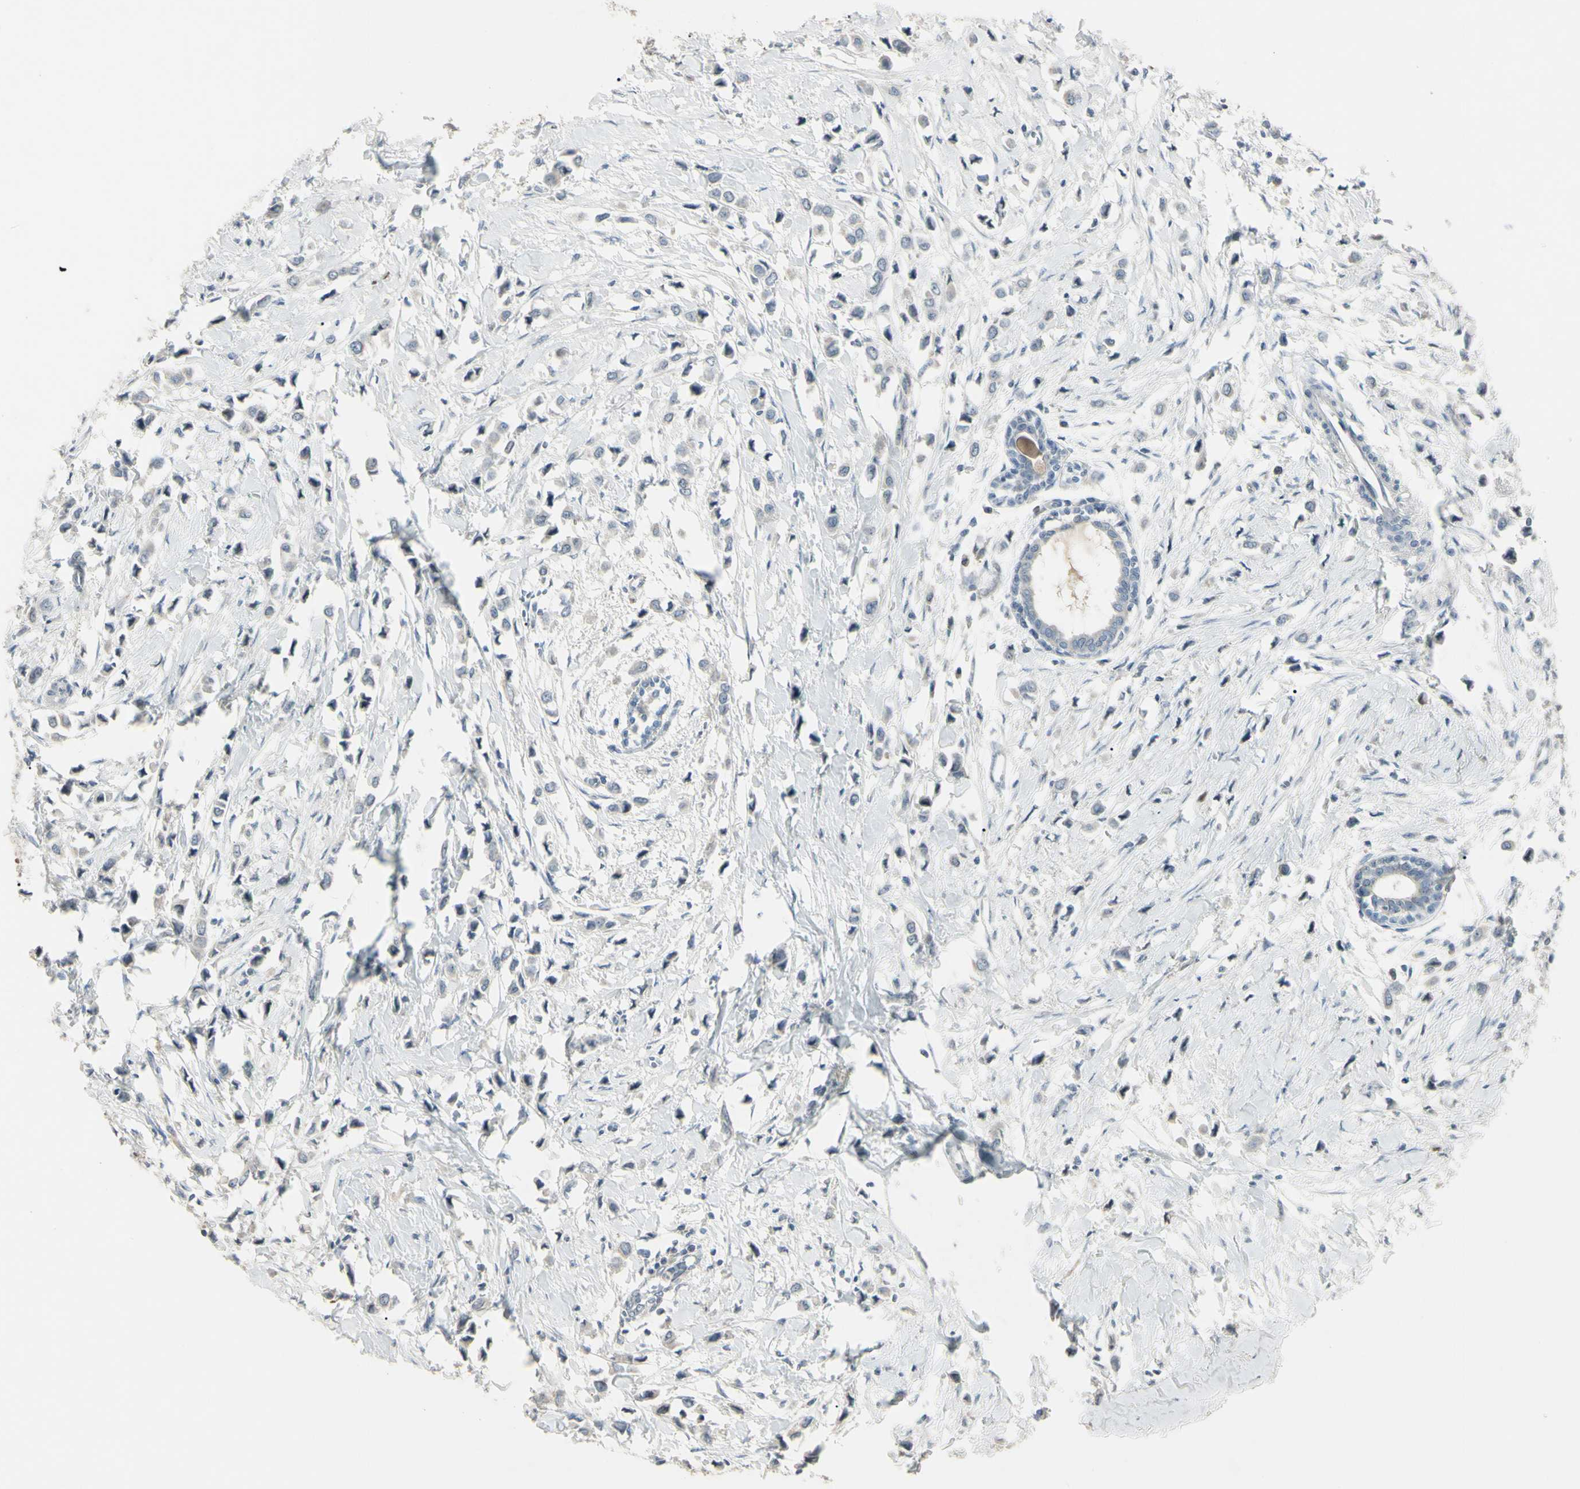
{"staining": {"intensity": "negative", "quantity": "none", "location": "none"}, "tissue": "breast cancer", "cell_type": "Tumor cells", "image_type": "cancer", "snomed": [{"axis": "morphology", "description": "Lobular carcinoma"}, {"axis": "topography", "description": "Breast"}], "caption": "Lobular carcinoma (breast) stained for a protein using immunohistochemistry reveals no positivity tumor cells.", "gene": "PIAS4", "patient": {"sex": "female", "age": 51}}